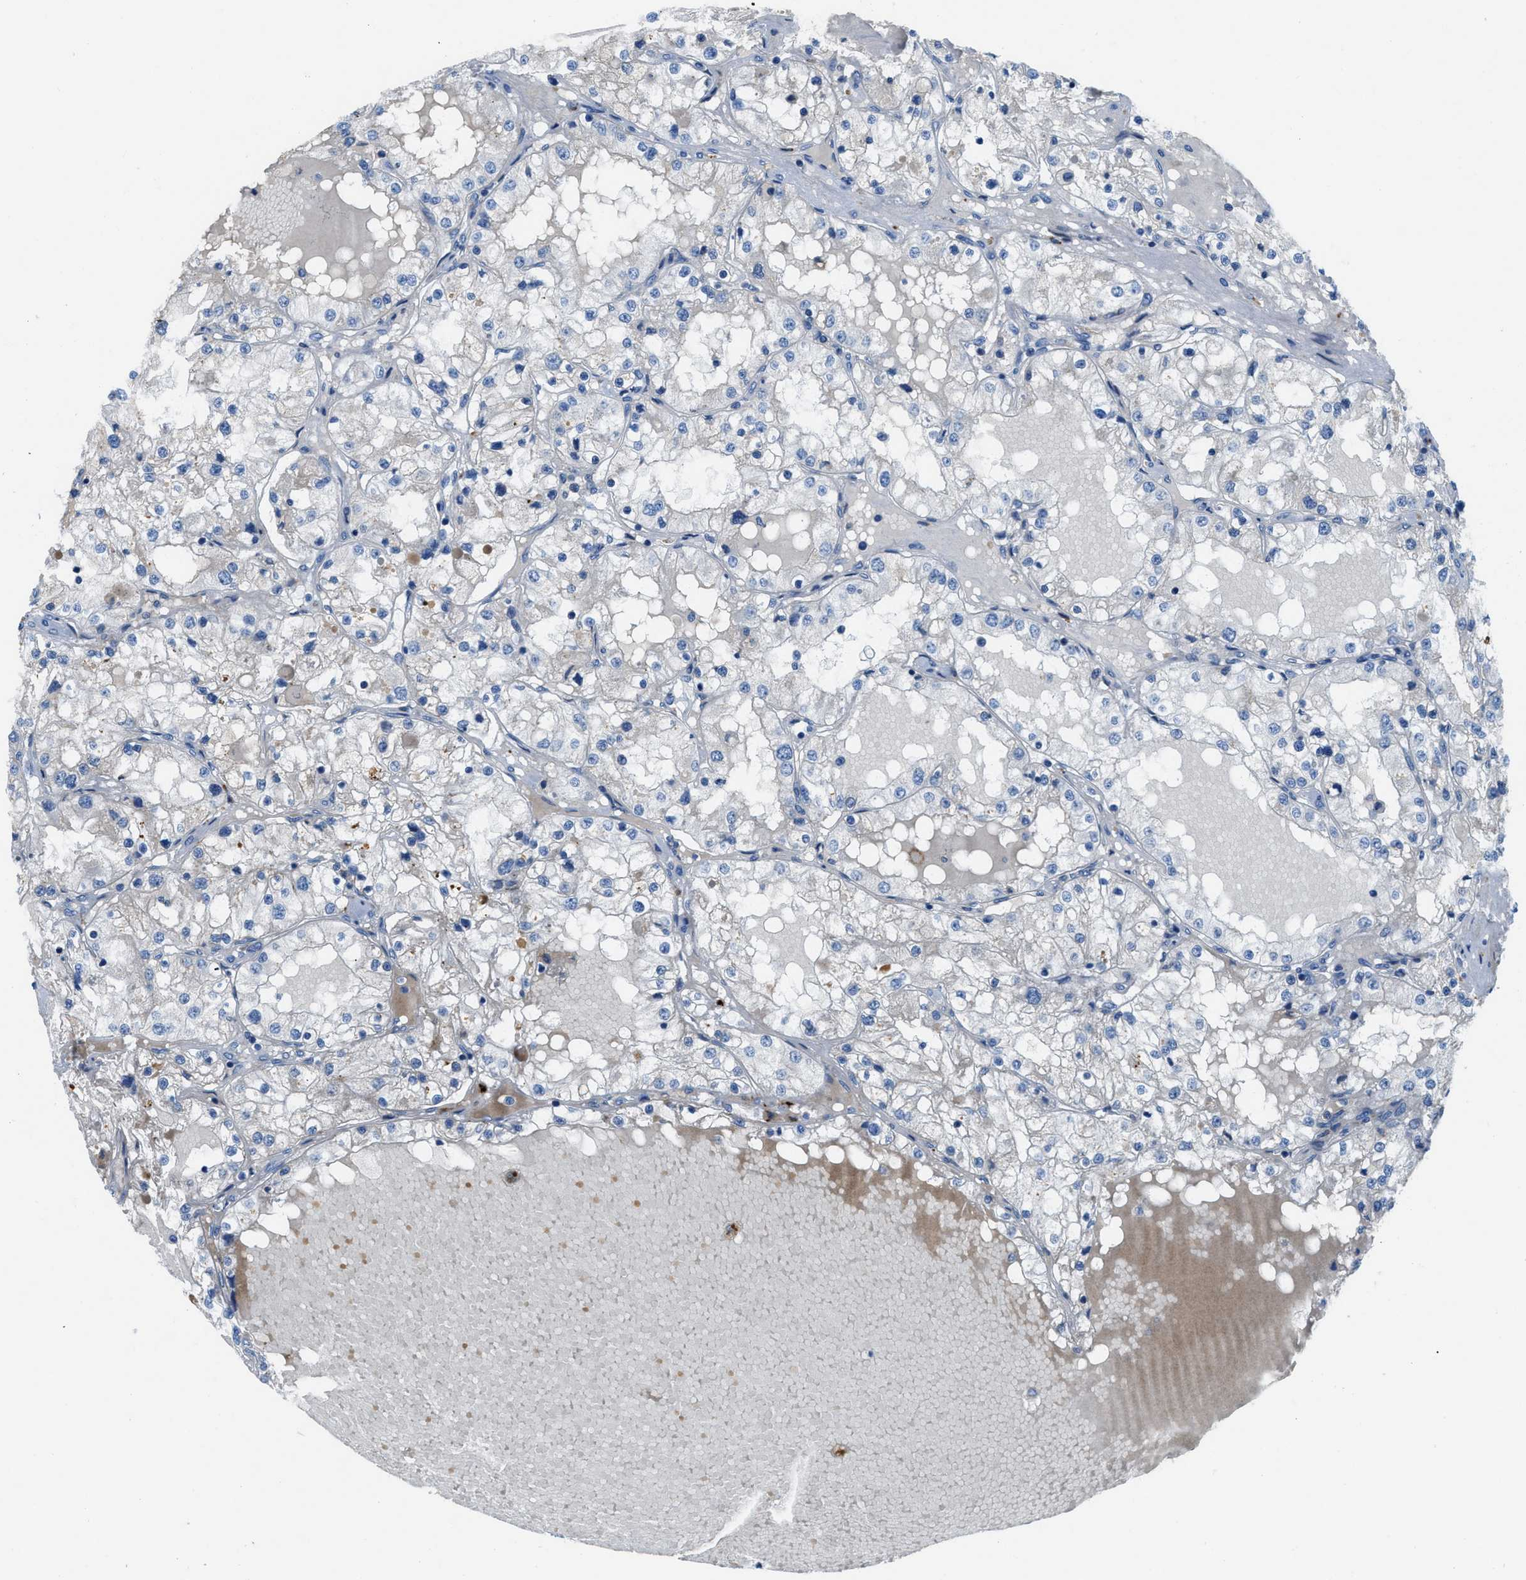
{"staining": {"intensity": "negative", "quantity": "none", "location": "none"}, "tissue": "renal cancer", "cell_type": "Tumor cells", "image_type": "cancer", "snomed": [{"axis": "morphology", "description": "Adenocarcinoma, NOS"}, {"axis": "topography", "description": "Kidney"}], "caption": "Tumor cells show no significant protein staining in renal adenocarcinoma. (DAB immunohistochemistry (IHC), high magnification).", "gene": "TMEM248", "patient": {"sex": "male", "age": 68}}